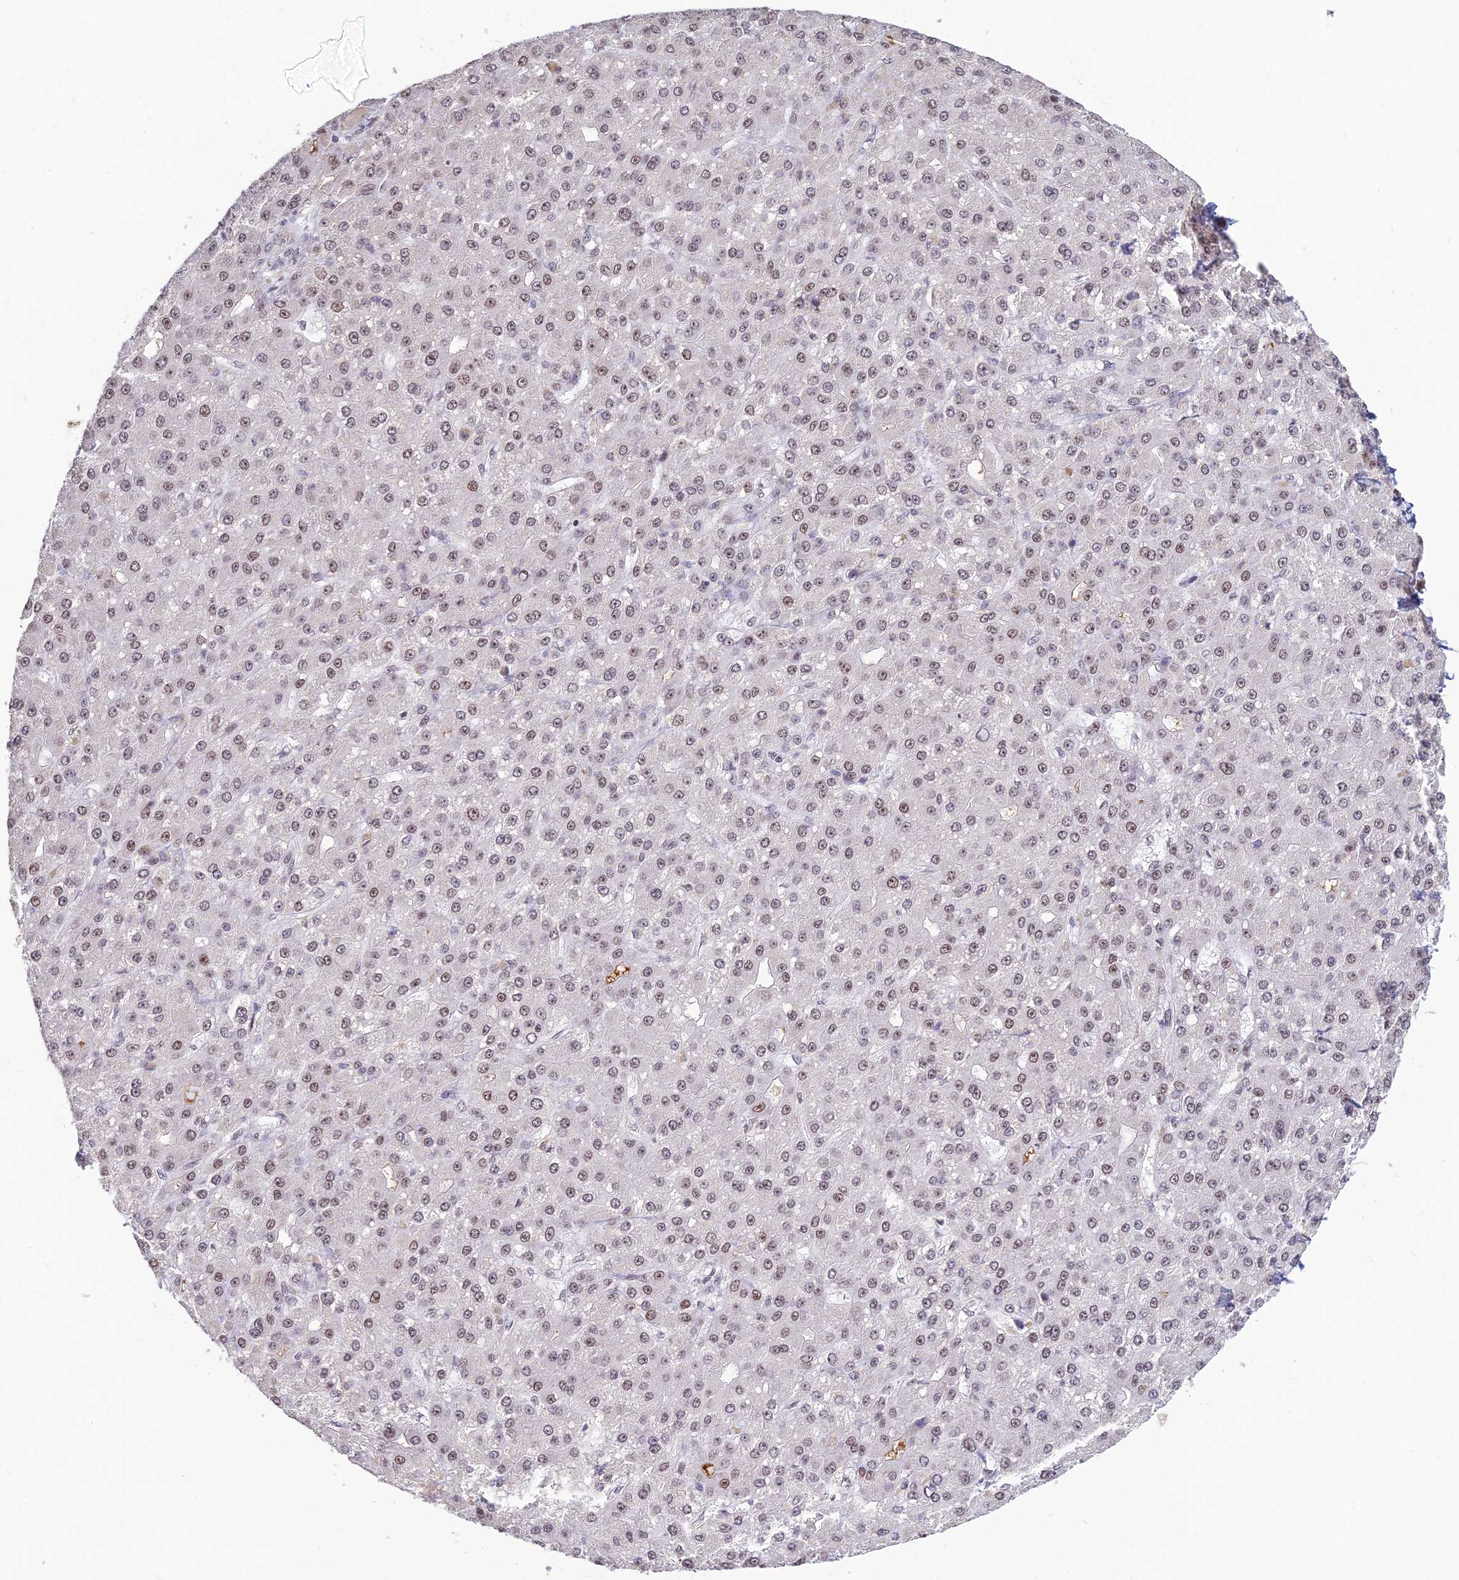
{"staining": {"intensity": "weak", "quantity": "25%-75%", "location": "nuclear"}, "tissue": "liver cancer", "cell_type": "Tumor cells", "image_type": "cancer", "snomed": [{"axis": "morphology", "description": "Carcinoma, Hepatocellular, NOS"}, {"axis": "topography", "description": "Liver"}], "caption": "Immunohistochemistry (IHC) of human liver hepatocellular carcinoma displays low levels of weak nuclear staining in approximately 25%-75% of tumor cells.", "gene": "POLR1G", "patient": {"sex": "male", "age": 67}}